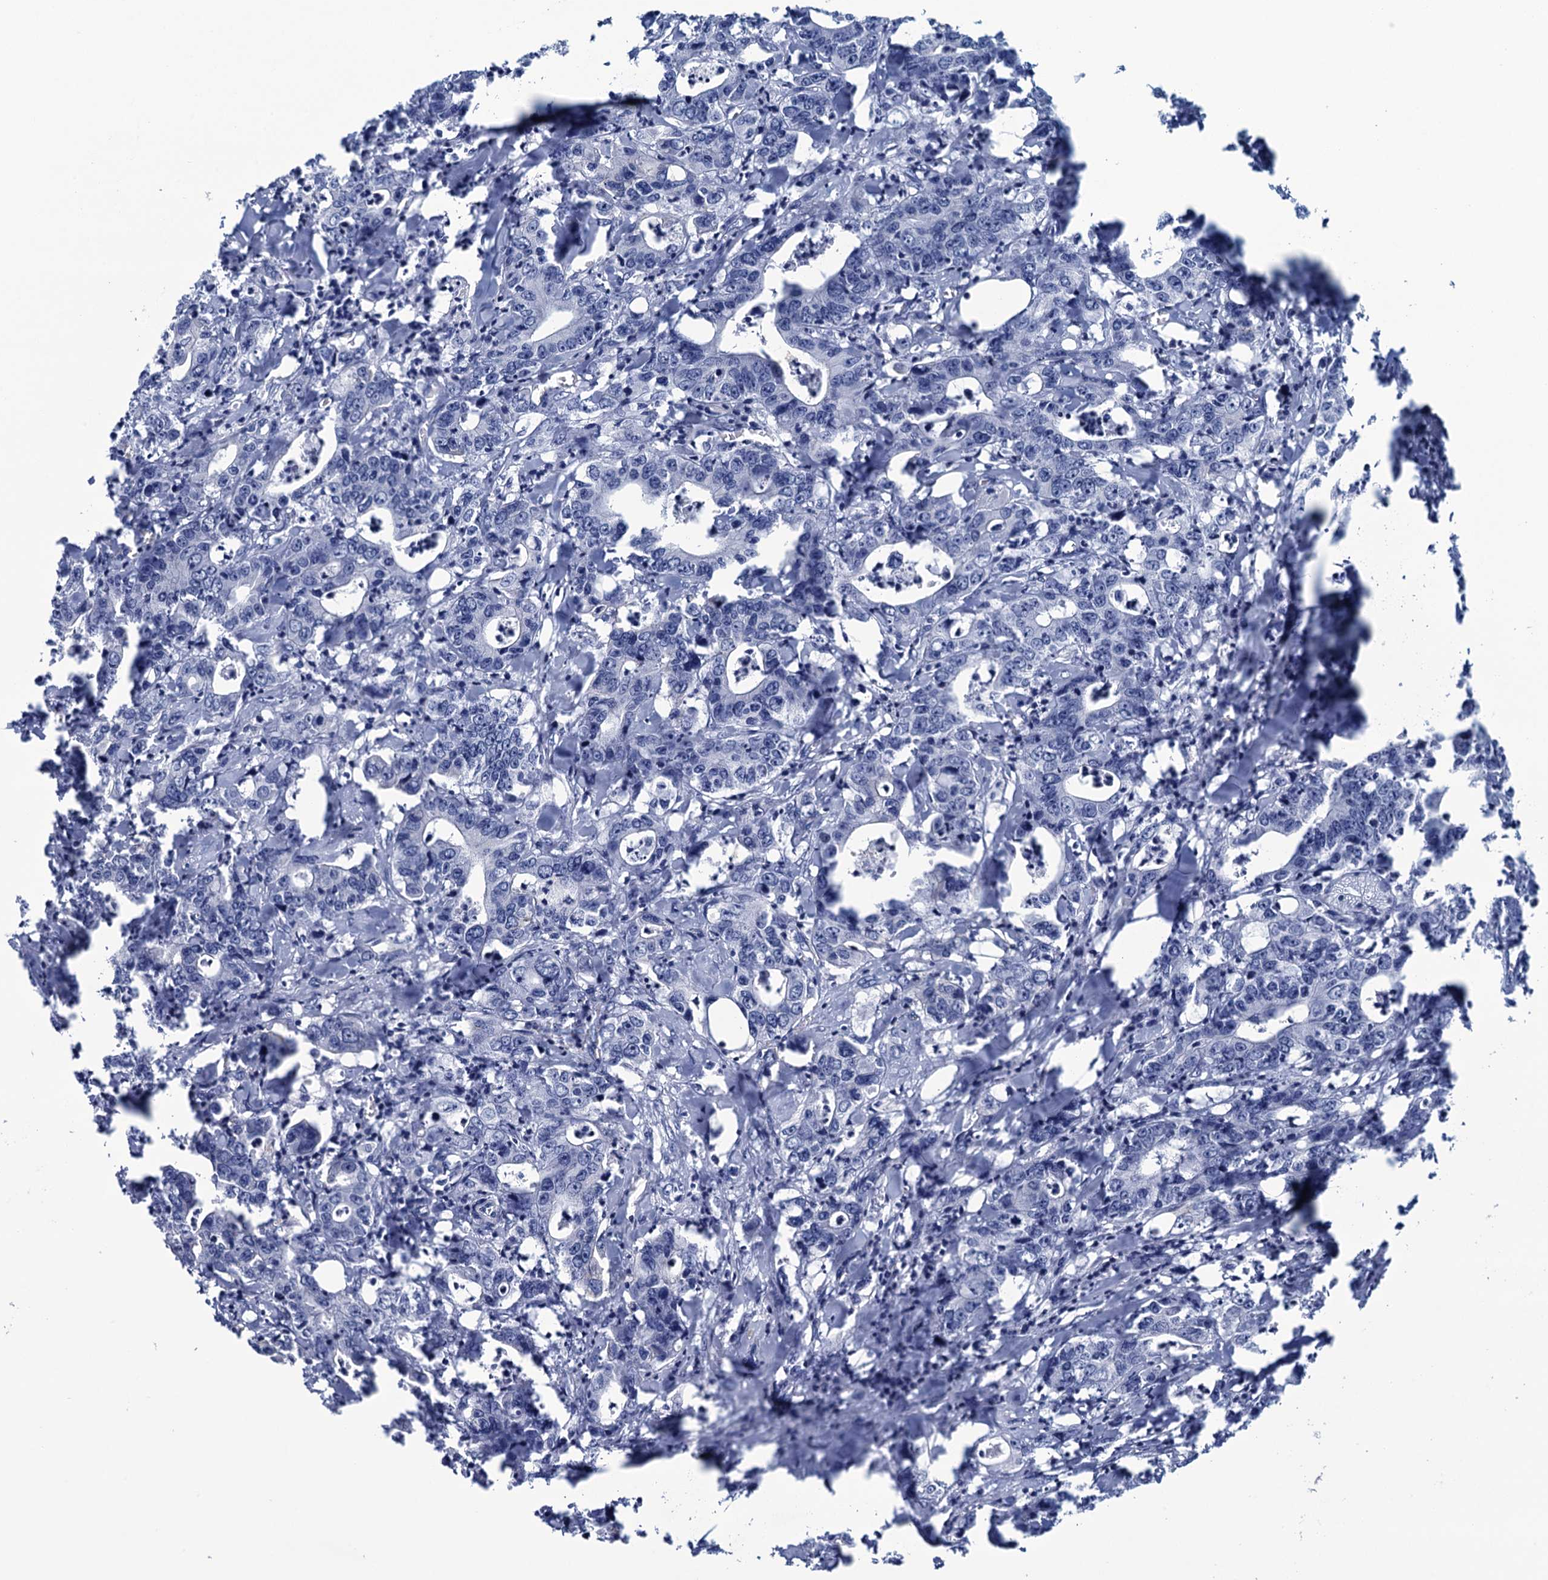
{"staining": {"intensity": "negative", "quantity": "none", "location": "none"}, "tissue": "colorectal cancer", "cell_type": "Tumor cells", "image_type": "cancer", "snomed": [{"axis": "morphology", "description": "Adenocarcinoma, NOS"}, {"axis": "topography", "description": "Colon"}], "caption": "Immunohistochemical staining of human colorectal cancer exhibits no significant staining in tumor cells.", "gene": "RHCG", "patient": {"sex": "female", "age": 75}}